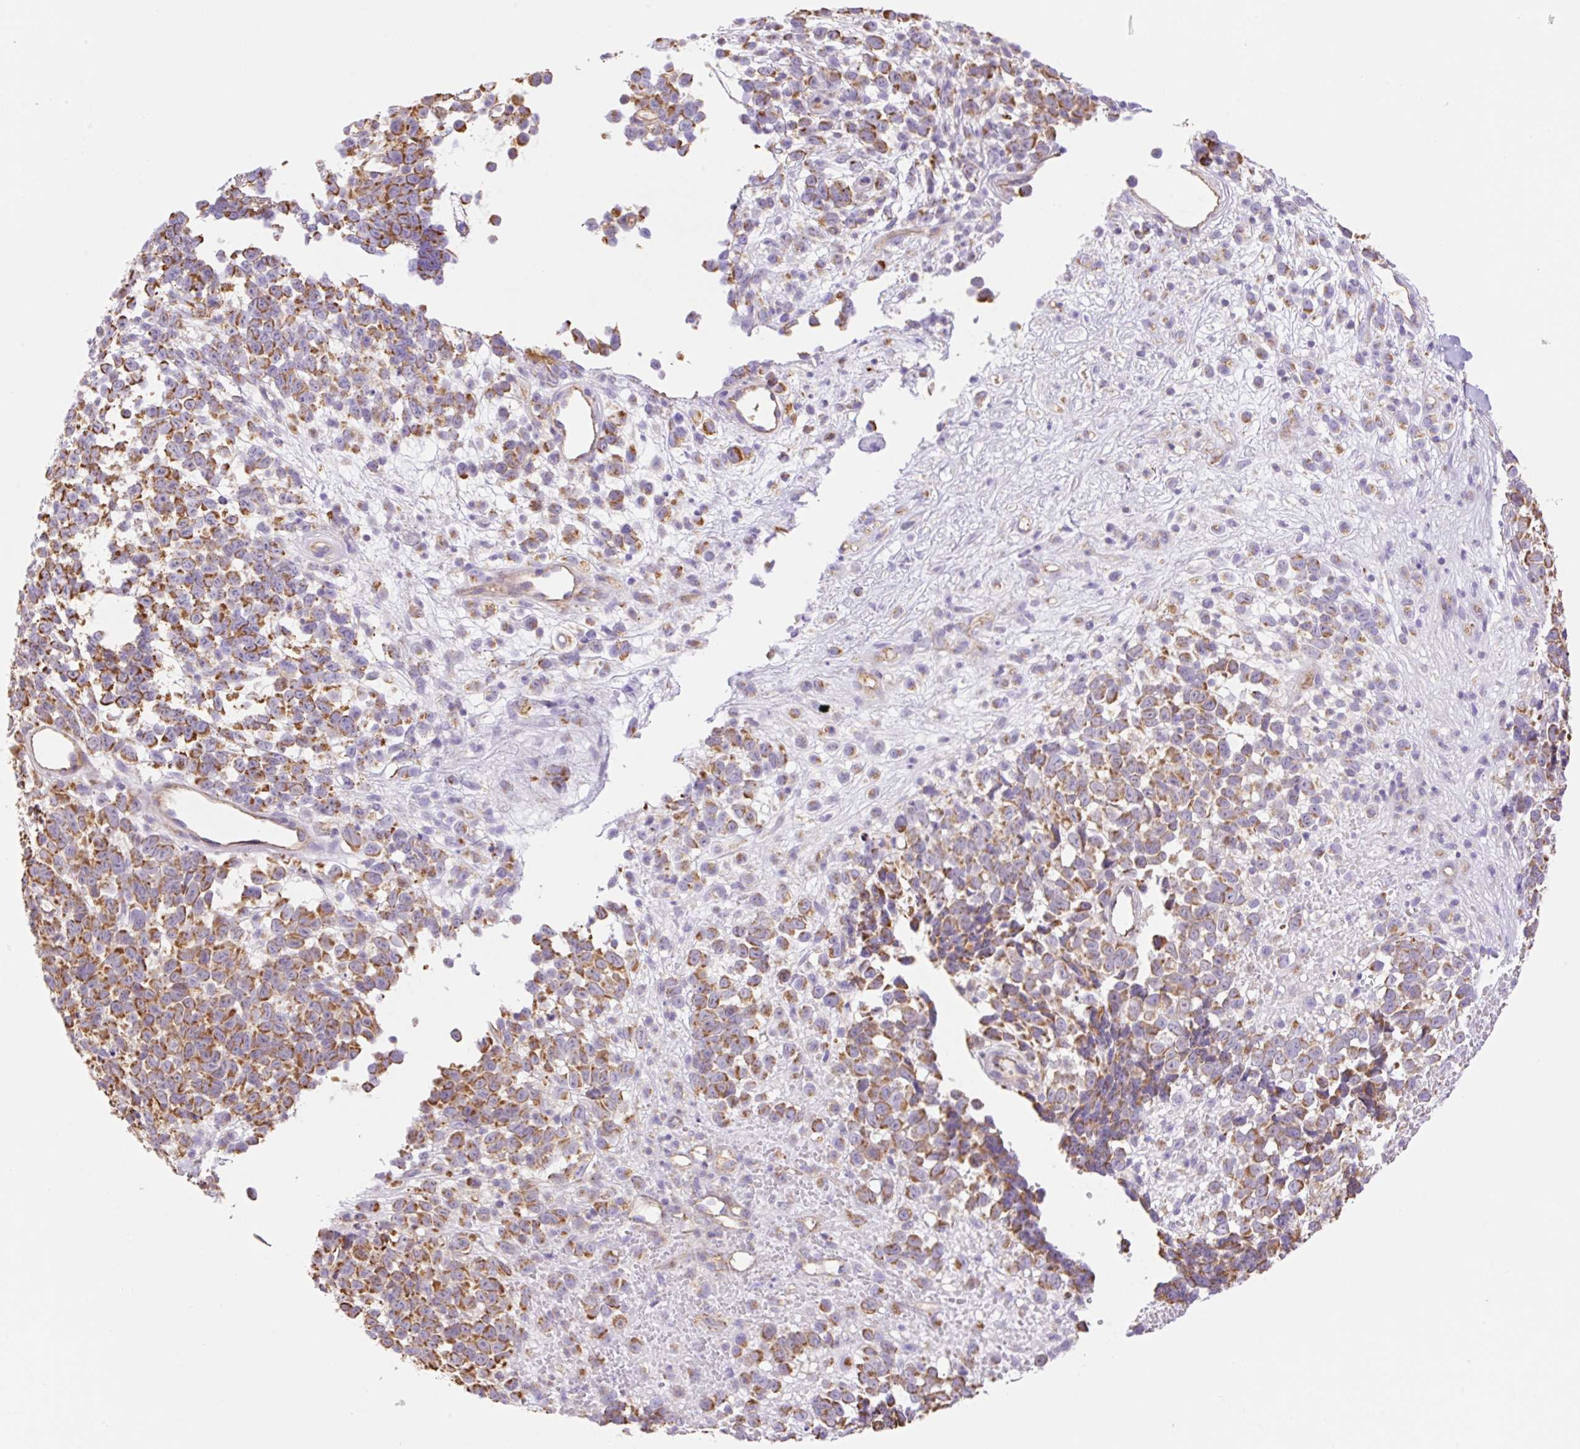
{"staining": {"intensity": "moderate", "quantity": ">75%", "location": "cytoplasmic/membranous"}, "tissue": "melanoma", "cell_type": "Tumor cells", "image_type": "cancer", "snomed": [{"axis": "morphology", "description": "Malignant melanoma, NOS"}, {"axis": "topography", "description": "Nose, NOS"}], "caption": "The micrograph displays immunohistochemical staining of melanoma. There is moderate cytoplasmic/membranous positivity is present in about >75% of tumor cells. Nuclei are stained in blue.", "gene": "ESAM", "patient": {"sex": "female", "age": 48}}